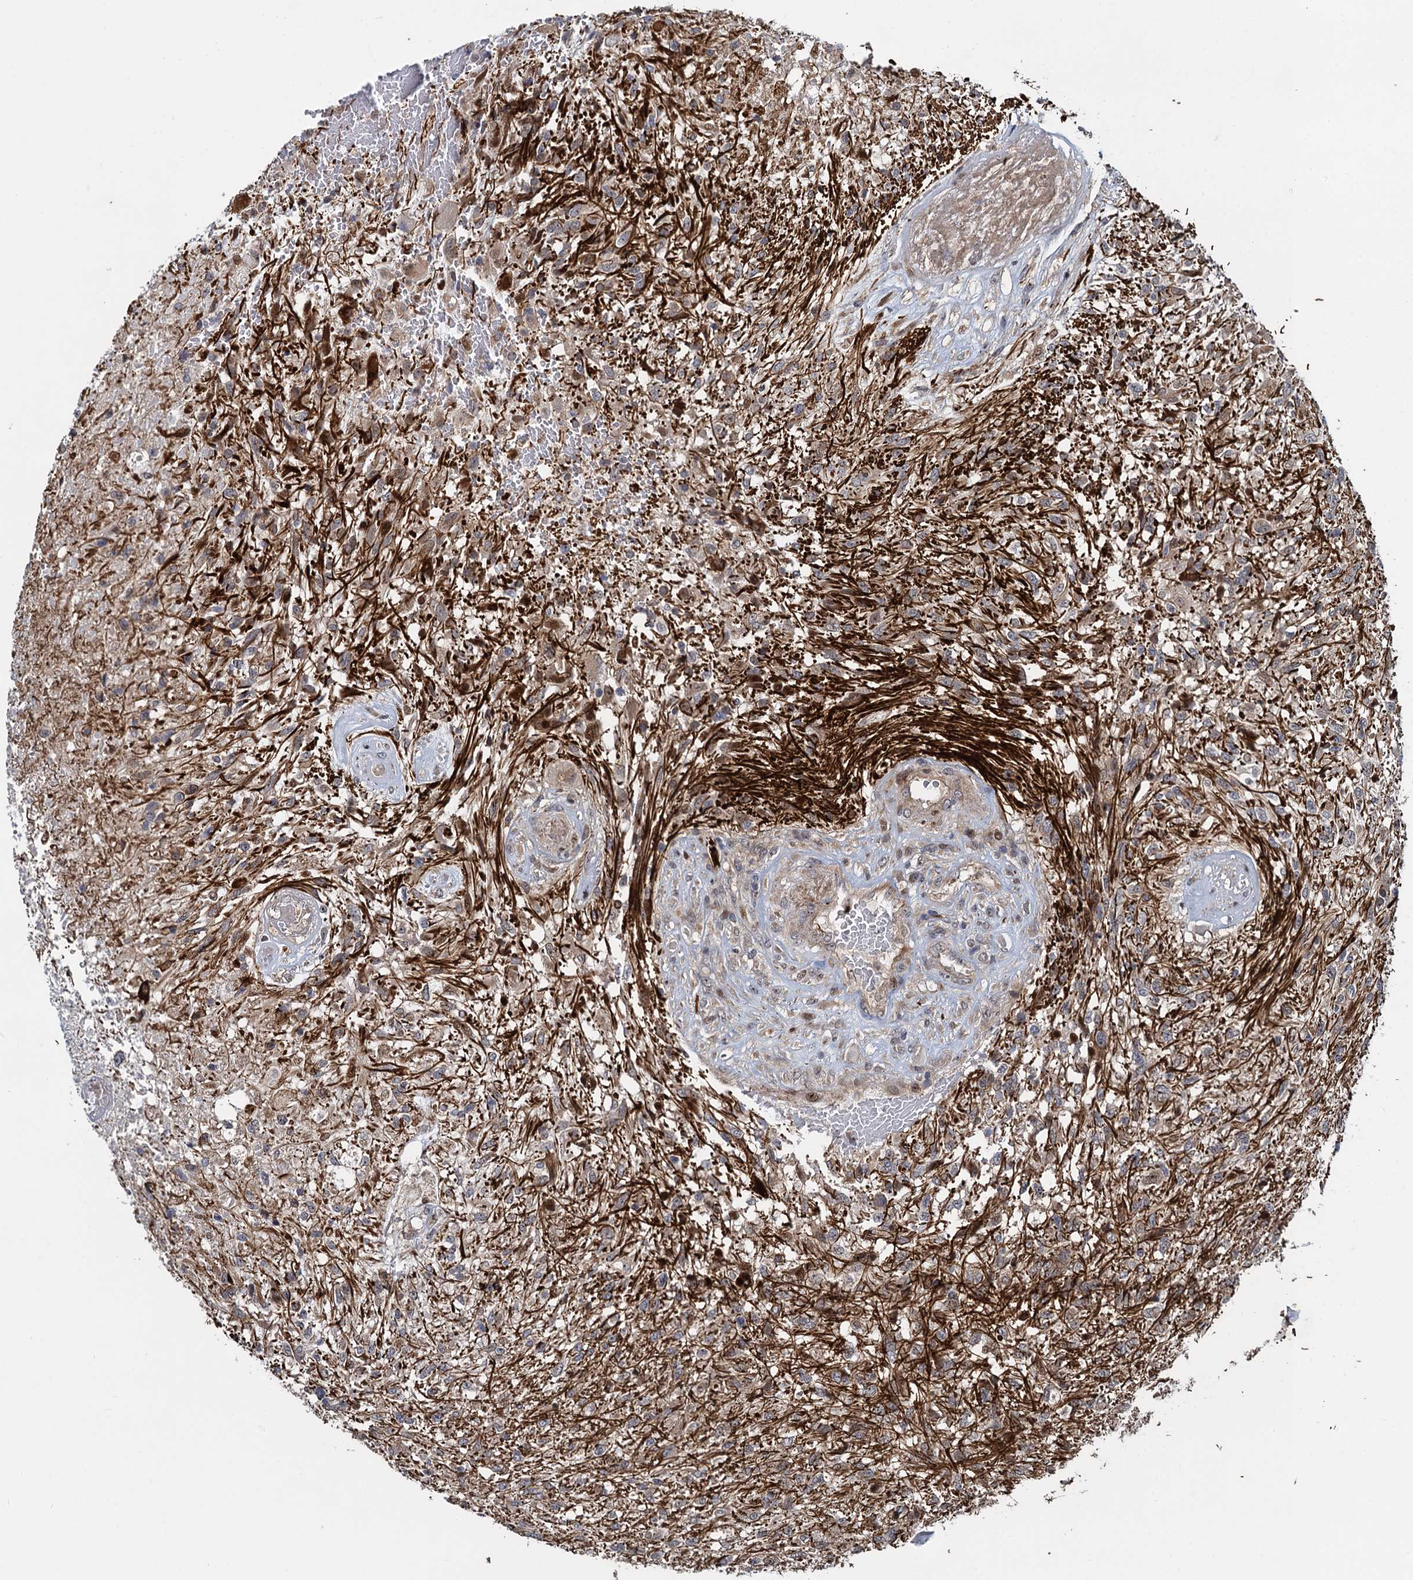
{"staining": {"intensity": "negative", "quantity": "none", "location": "none"}, "tissue": "glioma", "cell_type": "Tumor cells", "image_type": "cancer", "snomed": [{"axis": "morphology", "description": "Glioma, malignant, High grade"}, {"axis": "topography", "description": "Brain"}], "caption": "High magnification brightfield microscopy of malignant glioma (high-grade) stained with DAB (3,3'-diaminobenzidine) (brown) and counterstained with hematoxylin (blue): tumor cells show no significant expression. Nuclei are stained in blue.", "gene": "ATOSA", "patient": {"sex": "male", "age": 56}}